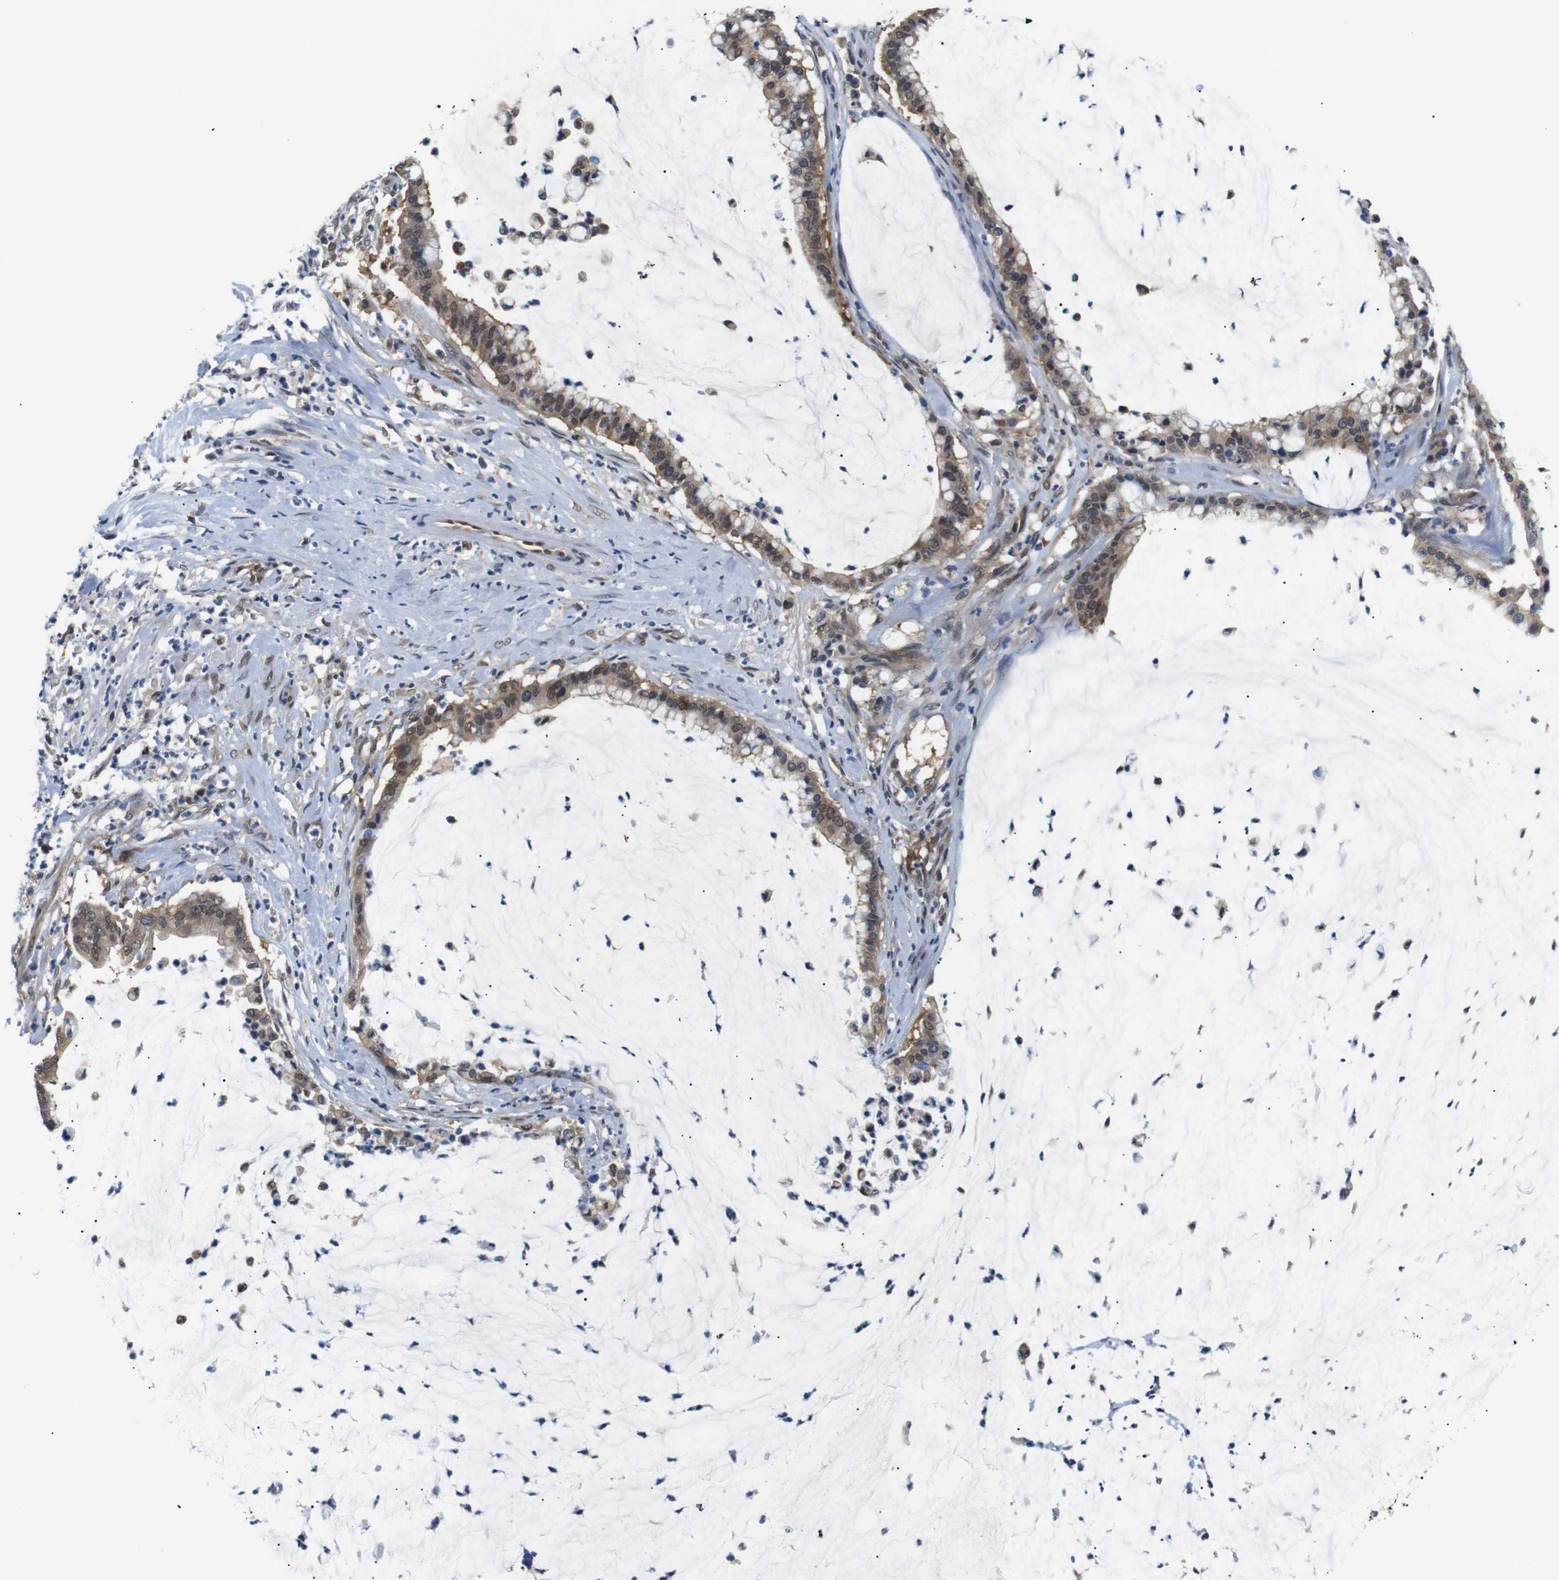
{"staining": {"intensity": "moderate", "quantity": ">75%", "location": "cytoplasmic/membranous,nuclear"}, "tissue": "pancreatic cancer", "cell_type": "Tumor cells", "image_type": "cancer", "snomed": [{"axis": "morphology", "description": "Adenocarcinoma, NOS"}, {"axis": "topography", "description": "Pancreas"}], "caption": "This is an image of IHC staining of adenocarcinoma (pancreatic), which shows moderate expression in the cytoplasmic/membranous and nuclear of tumor cells.", "gene": "UBXN1", "patient": {"sex": "male", "age": 41}}